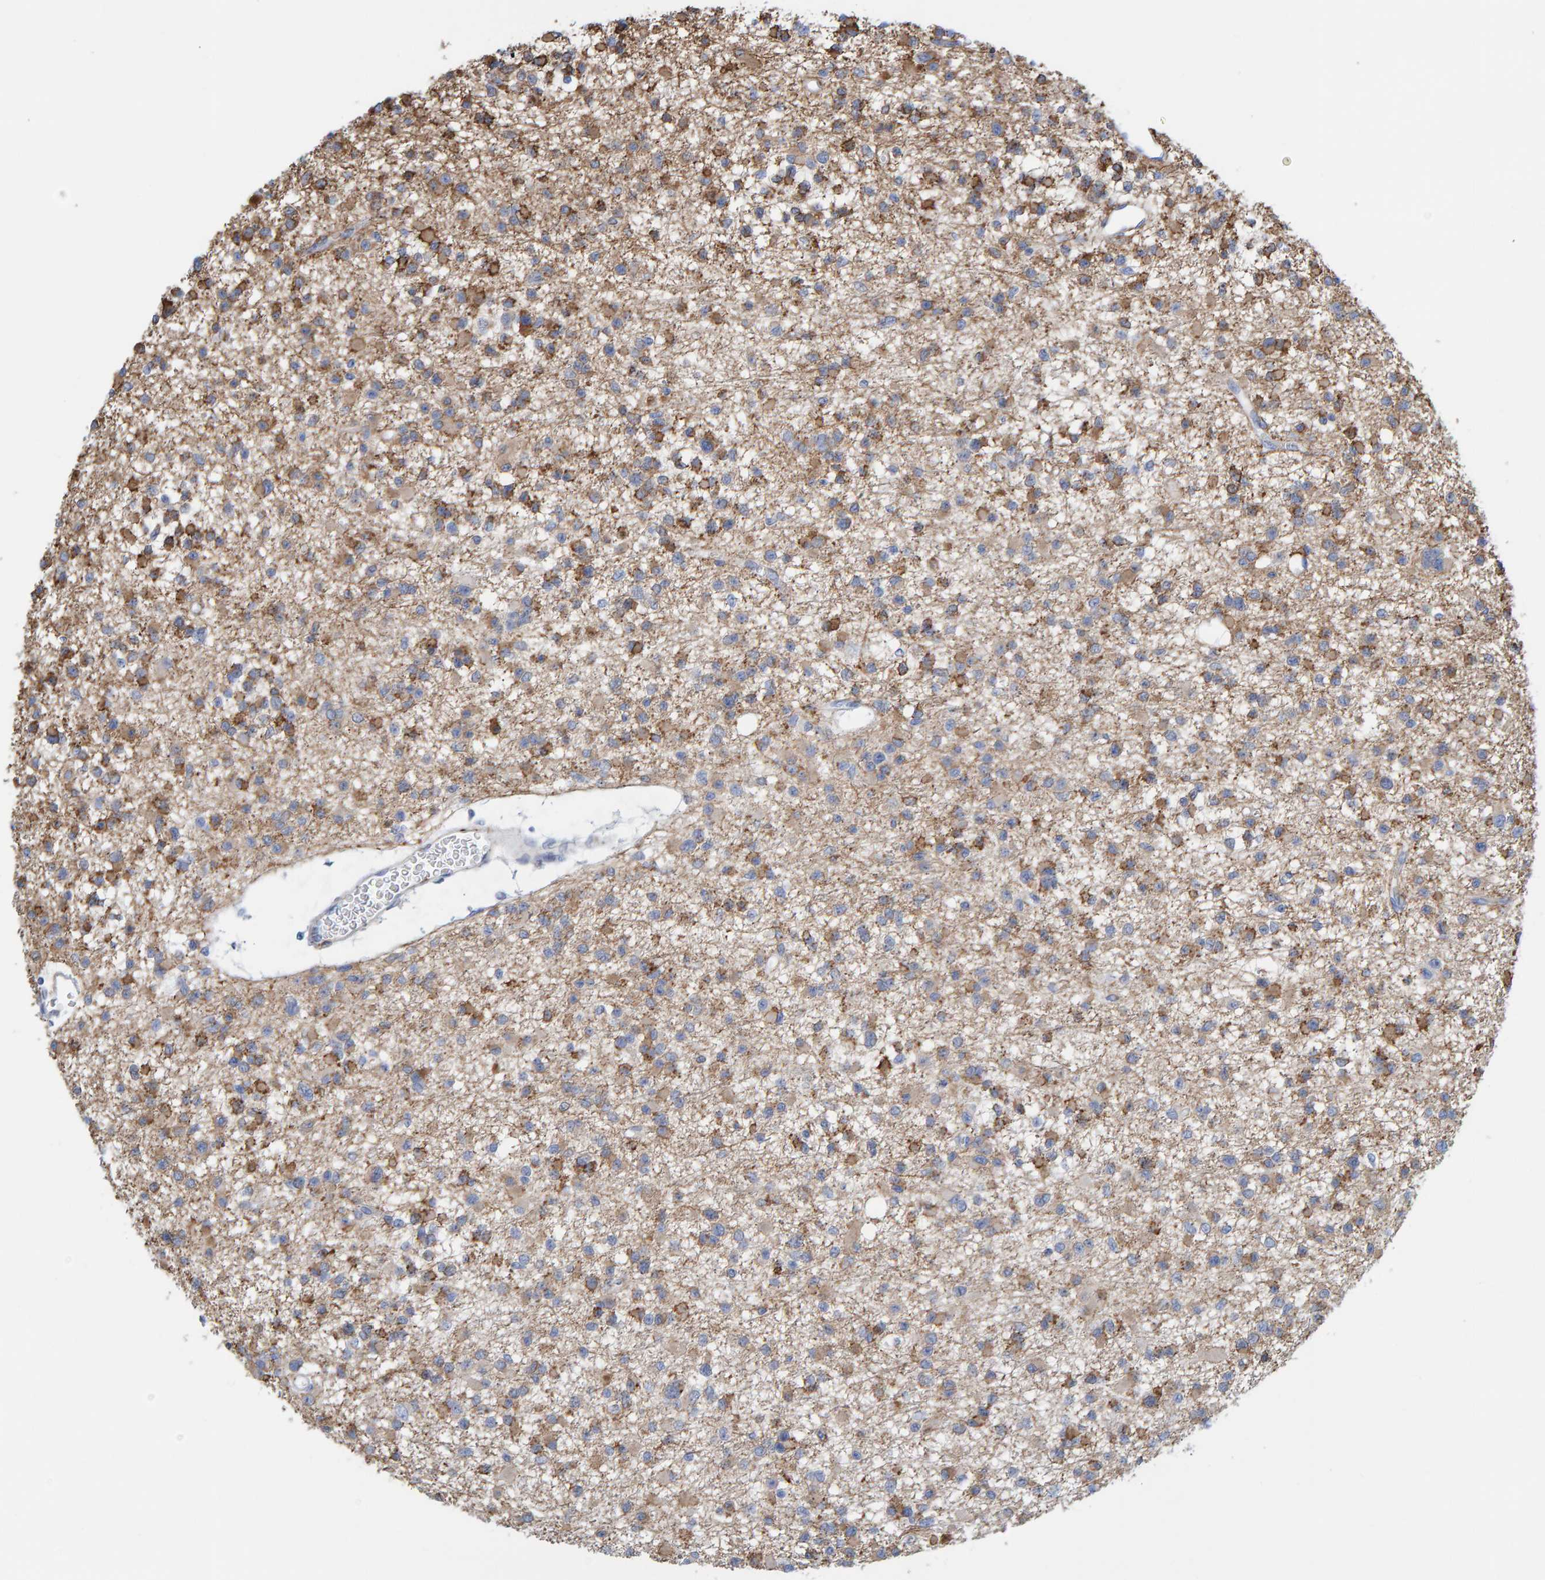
{"staining": {"intensity": "moderate", "quantity": "25%-75%", "location": "cytoplasmic/membranous"}, "tissue": "glioma", "cell_type": "Tumor cells", "image_type": "cancer", "snomed": [{"axis": "morphology", "description": "Glioma, malignant, Low grade"}, {"axis": "topography", "description": "Brain"}], "caption": "Approximately 25%-75% of tumor cells in malignant glioma (low-grade) show moderate cytoplasmic/membranous protein positivity as visualized by brown immunohistochemical staining.", "gene": "MAP1B", "patient": {"sex": "female", "age": 22}}